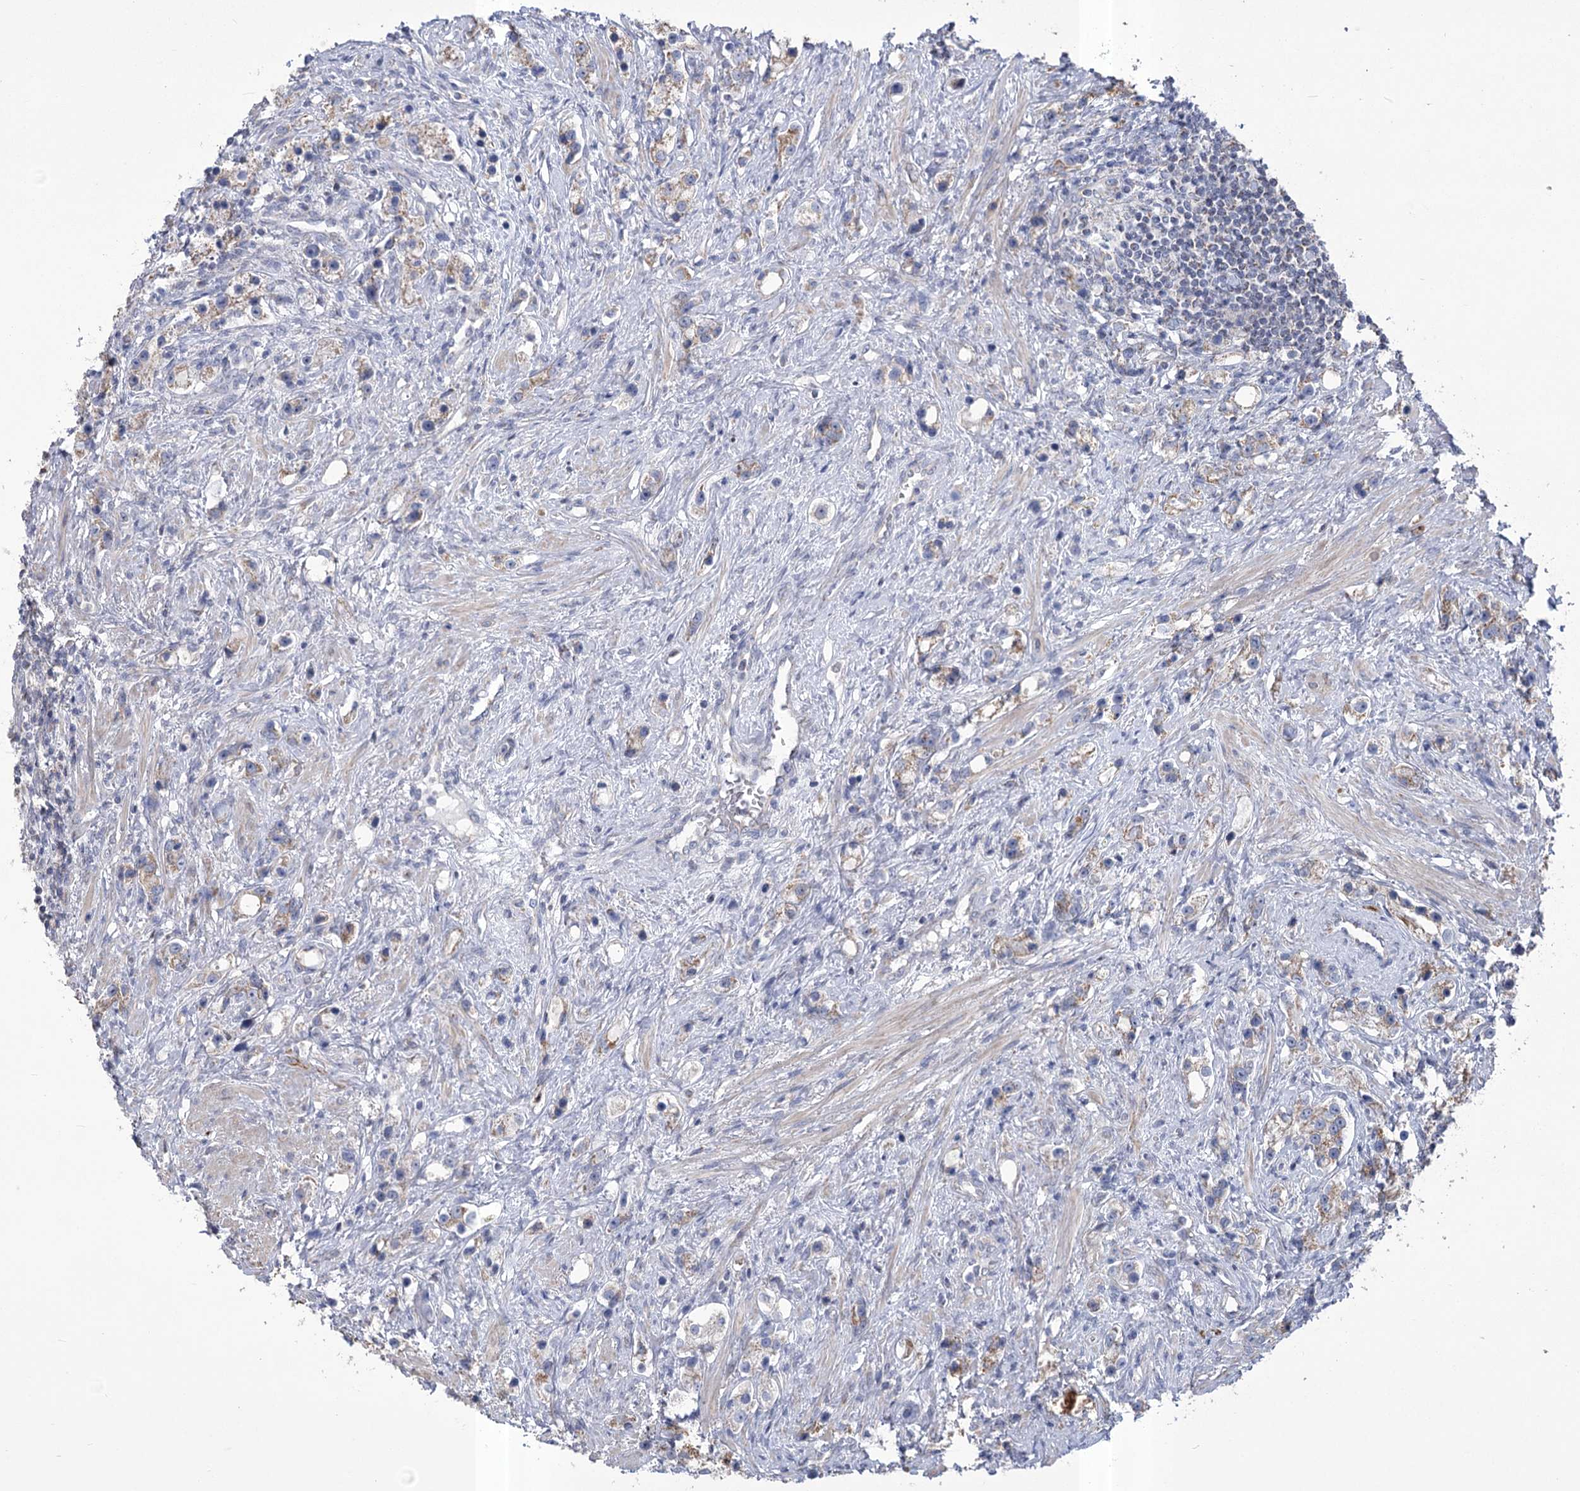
{"staining": {"intensity": "weak", "quantity": "25%-75%", "location": "cytoplasmic/membranous"}, "tissue": "prostate cancer", "cell_type": "Tumor cells", "image_type": "cancer", "snomed": [{"axis": "morphology", "description": "Adenocarcinoma, High grade"}, {"axis": "topography", "description": "Prostate"}], "caption": "This micrograph demonstrates immunohistochemistry staining of prostate cancer, with low weak cytoplasmic/membranous expression in approximately 25%-75% of tumor cells.", "gene": "PDHB", "patient": {"sex": "male", "age": 63}}